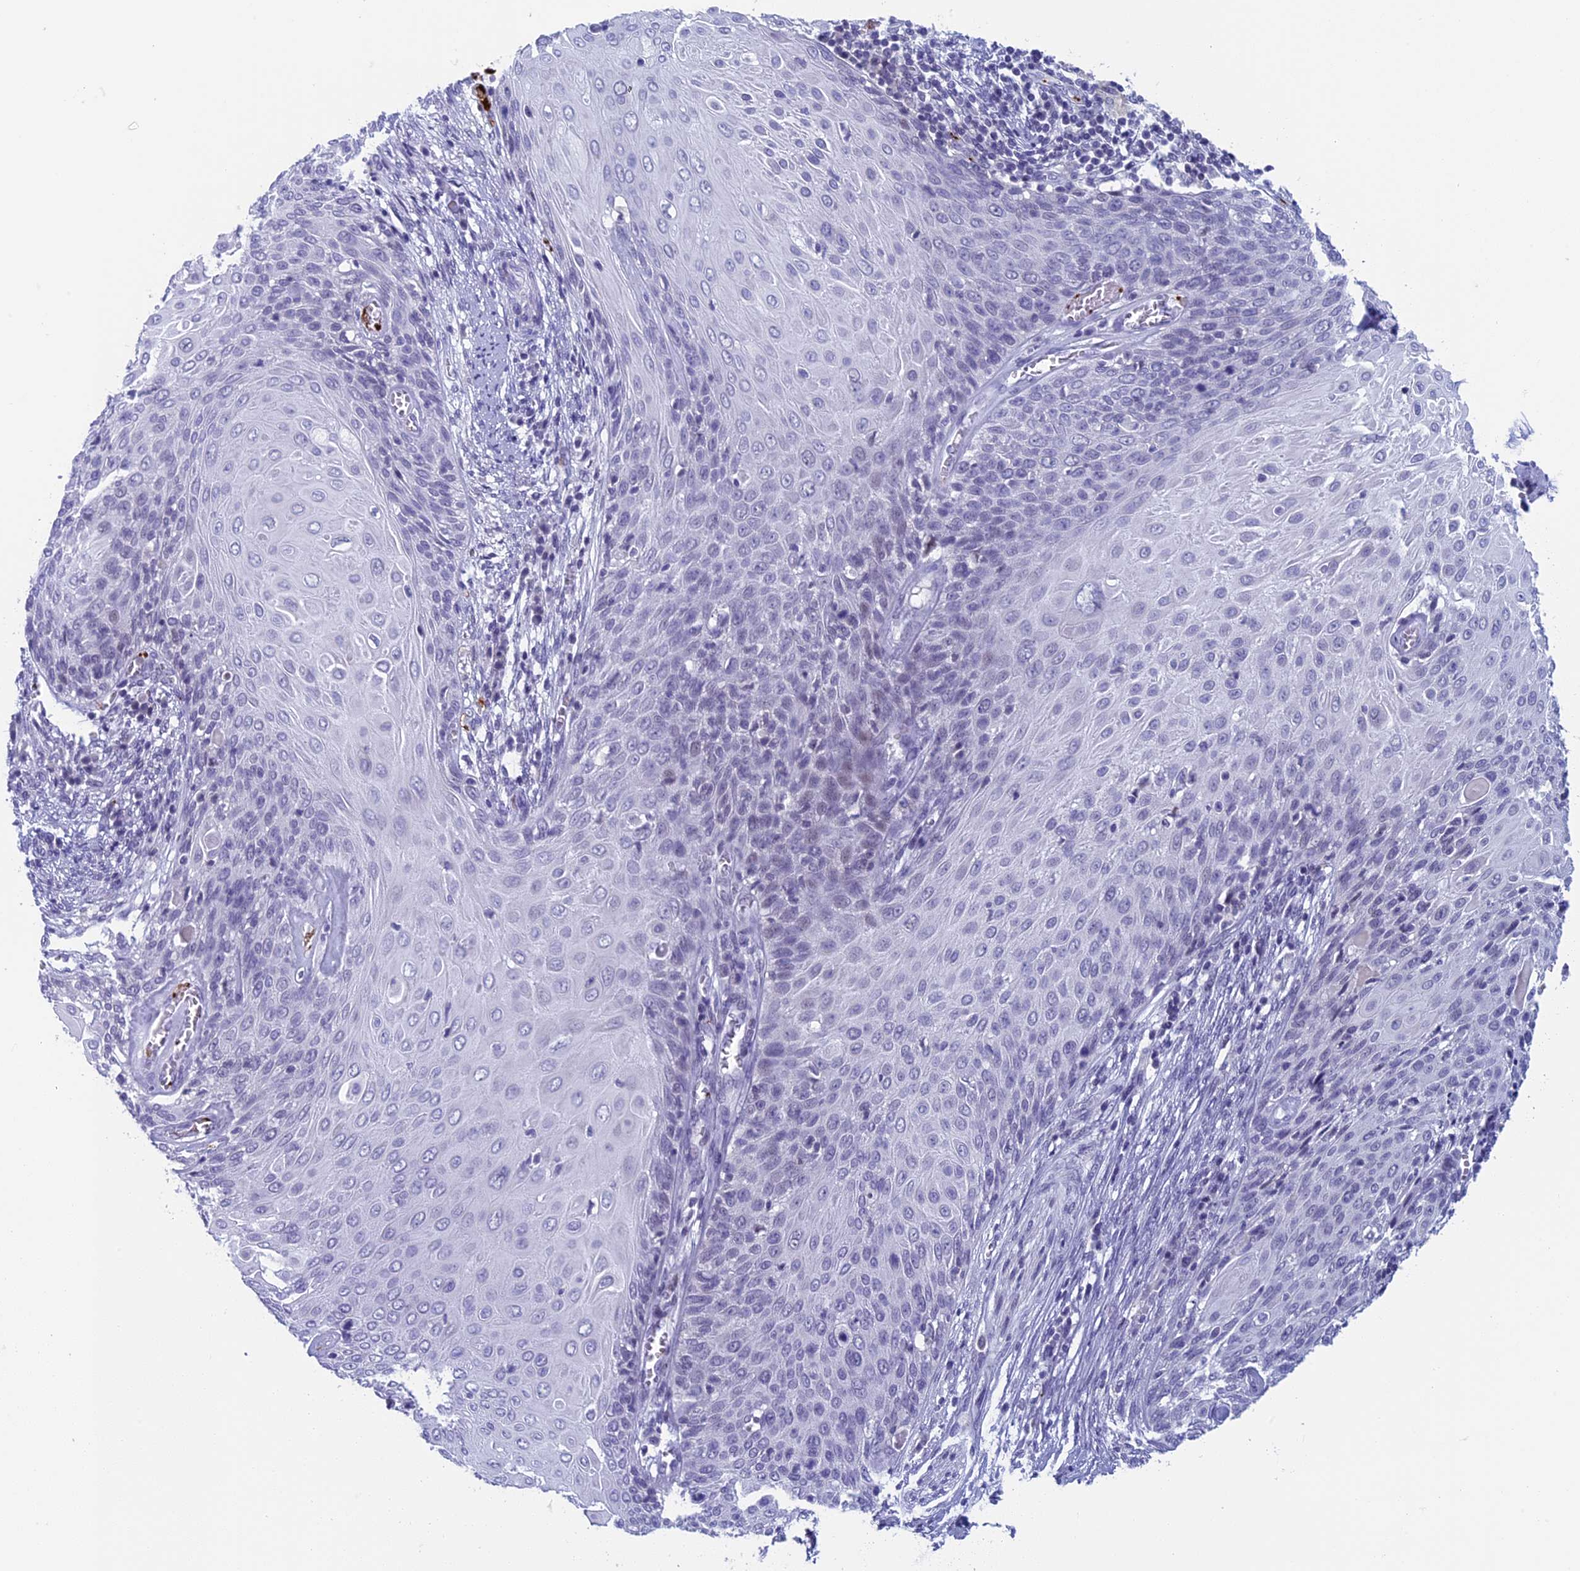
{"staining": {"intensity": "negative", "quantity": "none", "location": "none"}, "tissue": "cervical cancer", "cell_type": "Tumor cells", "image_type": "cancer", "snomed": [{"axis": "morphology", "description": "Squamous cell carcinoma, NOS"}, {"axis": "topography", "description": "Cervix"}], "caption": "Immunohistochemistry (IHC) image of human cervical cancer (squamous cell carcinoma) stained for a protein (brown), which reveals no positivity in tumor cells.", "gene": "AIFM2", "patient": {"sex": "female", "age": 39}}